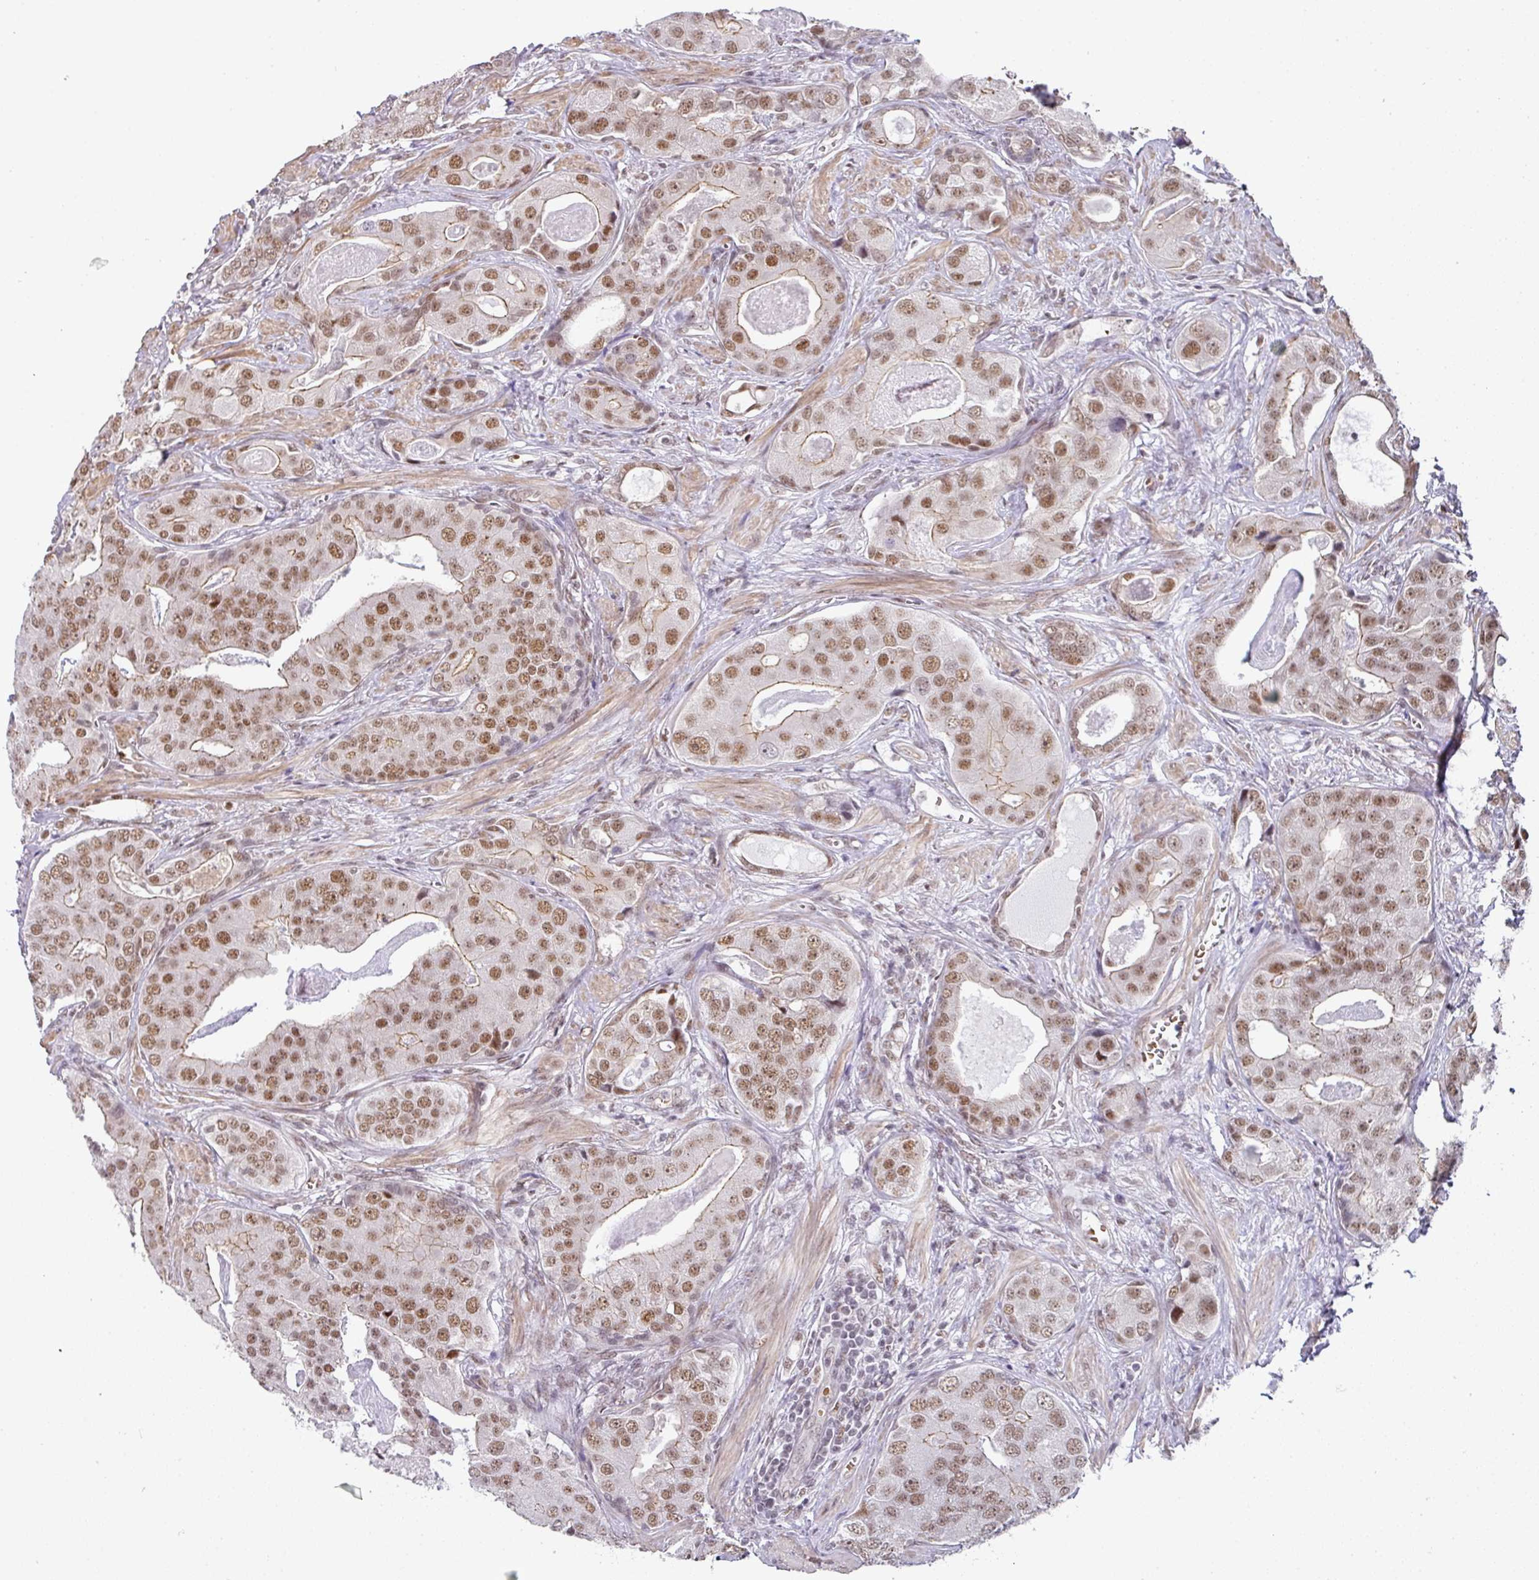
{"staining": {"intensity": "moderate", "quantity": ">75%", "location": "cytoplasmic/membranous,nuclear"}, "tissue": "prostate cancer", "cell_type": "Tumor cells", "image_type": "cancer", "snomed": [{"axis": "morphology", "description": "Adenocarcinoma, High grade"}, {"axis": "topography", "description": "Prostate"}], "caption": "A medium amount of moderate cytoplasmic/membranous and nuclear staining is seen in approximately >75% of tumor cells in adenocarcinoma (high-grade) (prostate) tissue.", "gene": "NCOA5", "patient": {"sex": "male", "age": 71}}